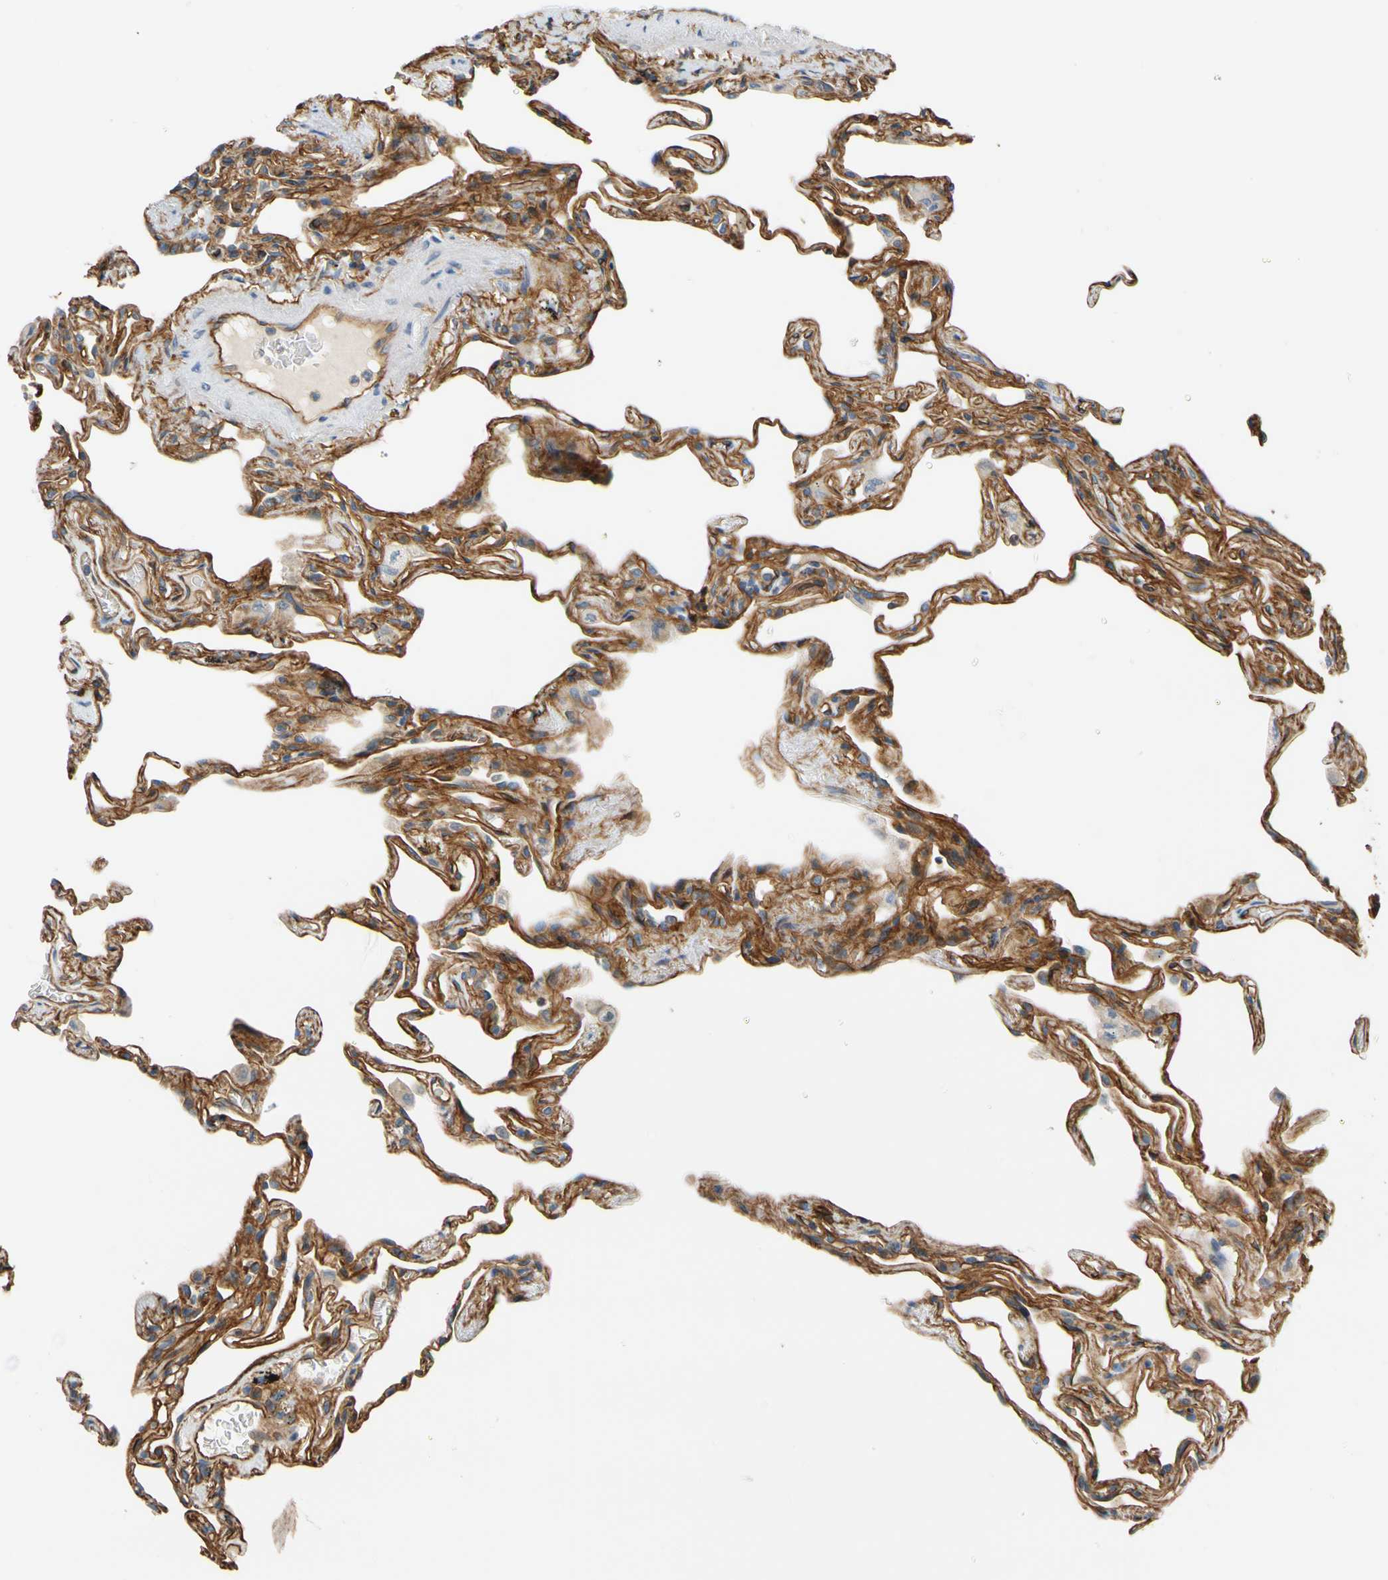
{"staining": {"intensity": "strong", "quantity": ">75%", "location": "cytoplasmic/membranous"}, "tissue": "lung", "cell_type": "Alveolar cells", "image_type": "normal", "snomed": [{"axis": "morphology", "description": "Normal tissue, NOS"}, {"axis": "morphology", "description": "Inflammation, NOS"}, {"axis": "topography", "description": "Lung"}], "caption": "Lung stained with immunohistochemistry reveals strong cytoplasmic/membranous positivity in about >75% of alveolar cells.", "gene": "SPTAN1", "patient": {"sex": "male", "age": 69}}